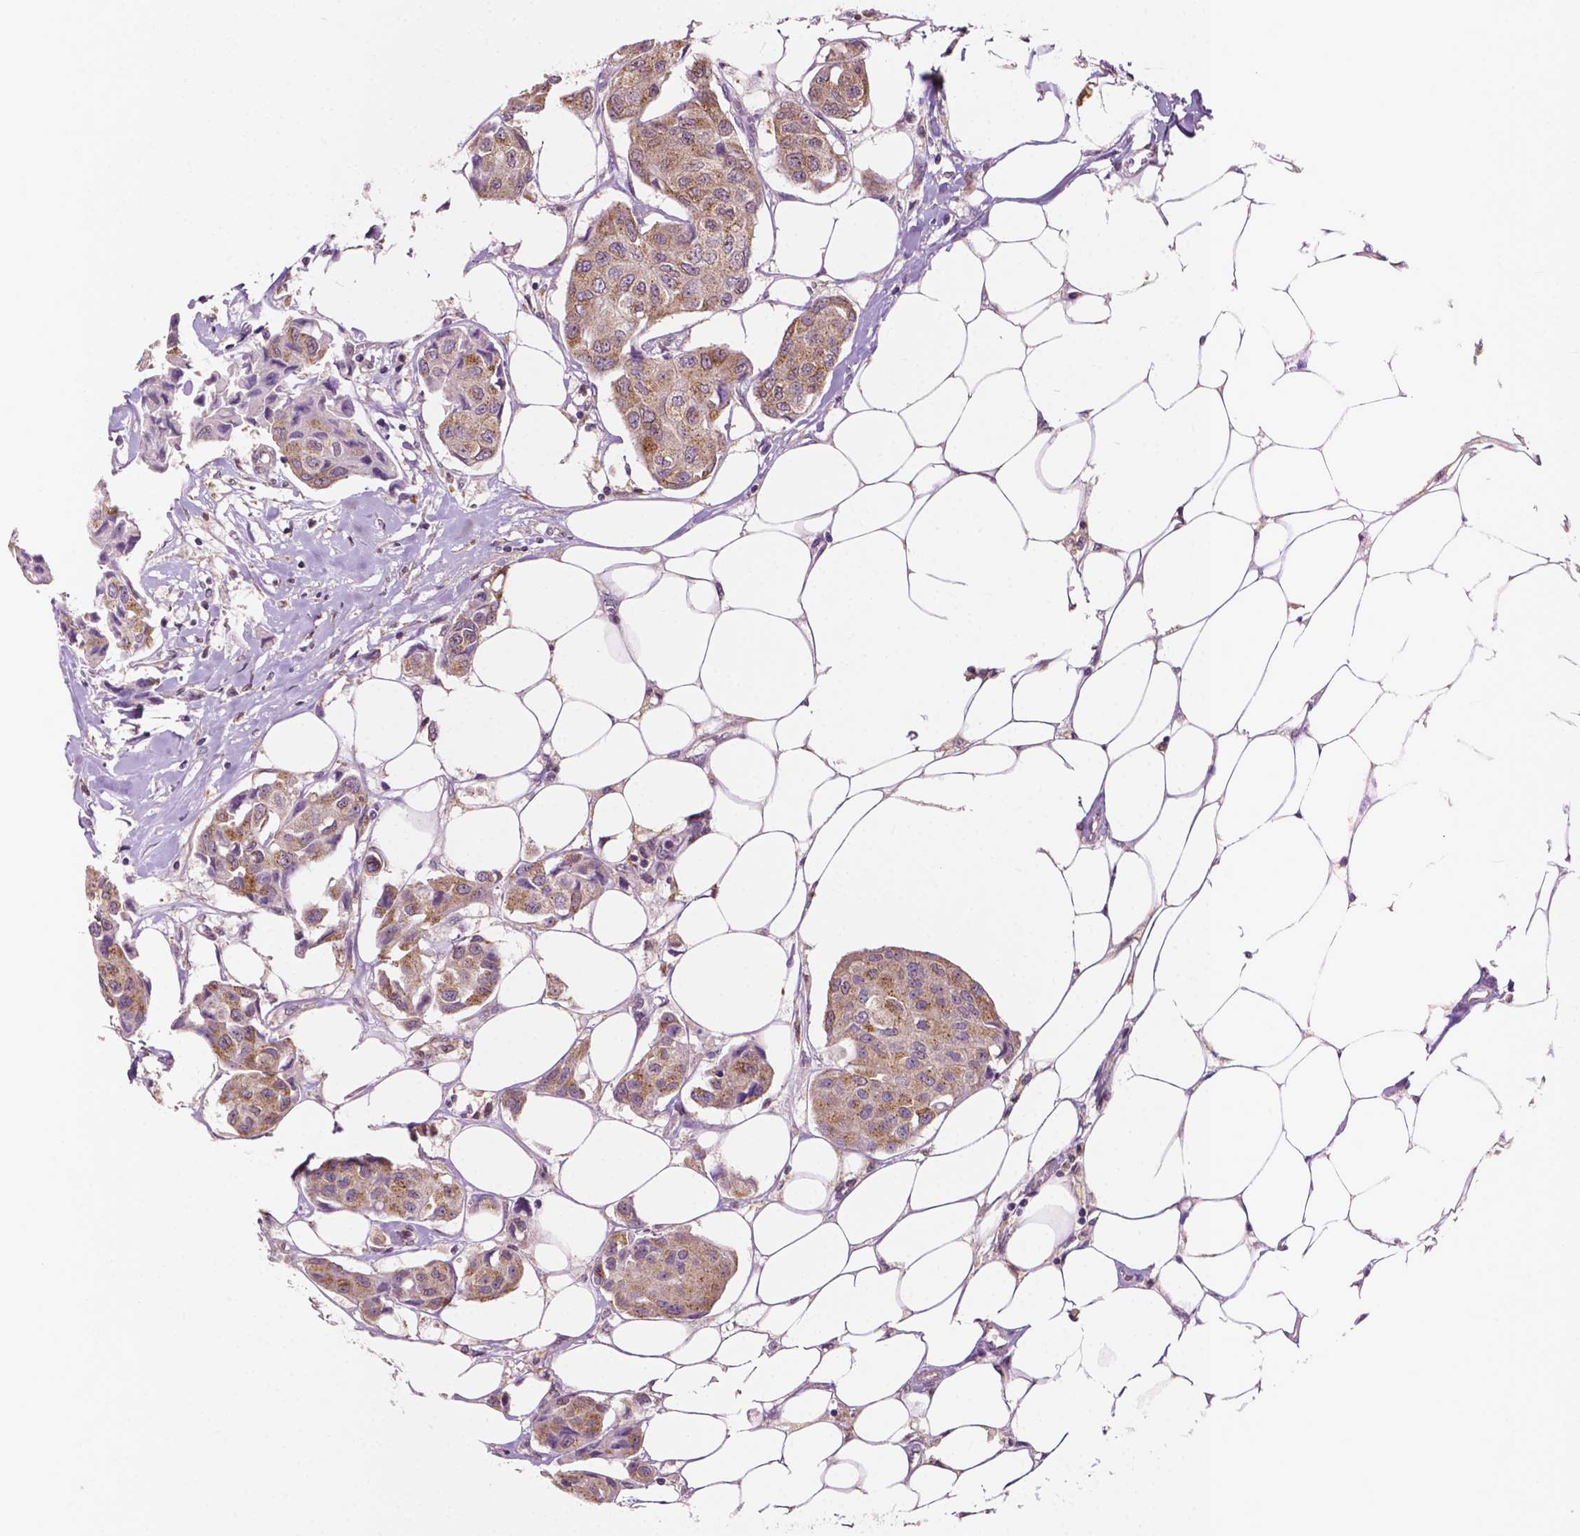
{"staining": {"intensity": "moderate", "quantity": ">75%", "location": "cytoplasmic/membranous"}, "tissue": "breast cancer", "cell_type": "Tumor cells", "image_type": "cancer", "snomed": [{"axis": "morphology", "description": "Duct carcinoma"}, {"axis": "topography", "description": "Breast"}, {"axis": "topography", "description": "Lymph node"}], "caption": "A brown stain highlights moderate cytoplasmic/membranous staining of a protein in breast cancer tumor cells. (DAB (3,3'-diaminobenzidine) IHC, brown staining for protein, blue staining for nuclei).", "gene": "EBAG9", "patient": {"sex": "female", "age": 80}}